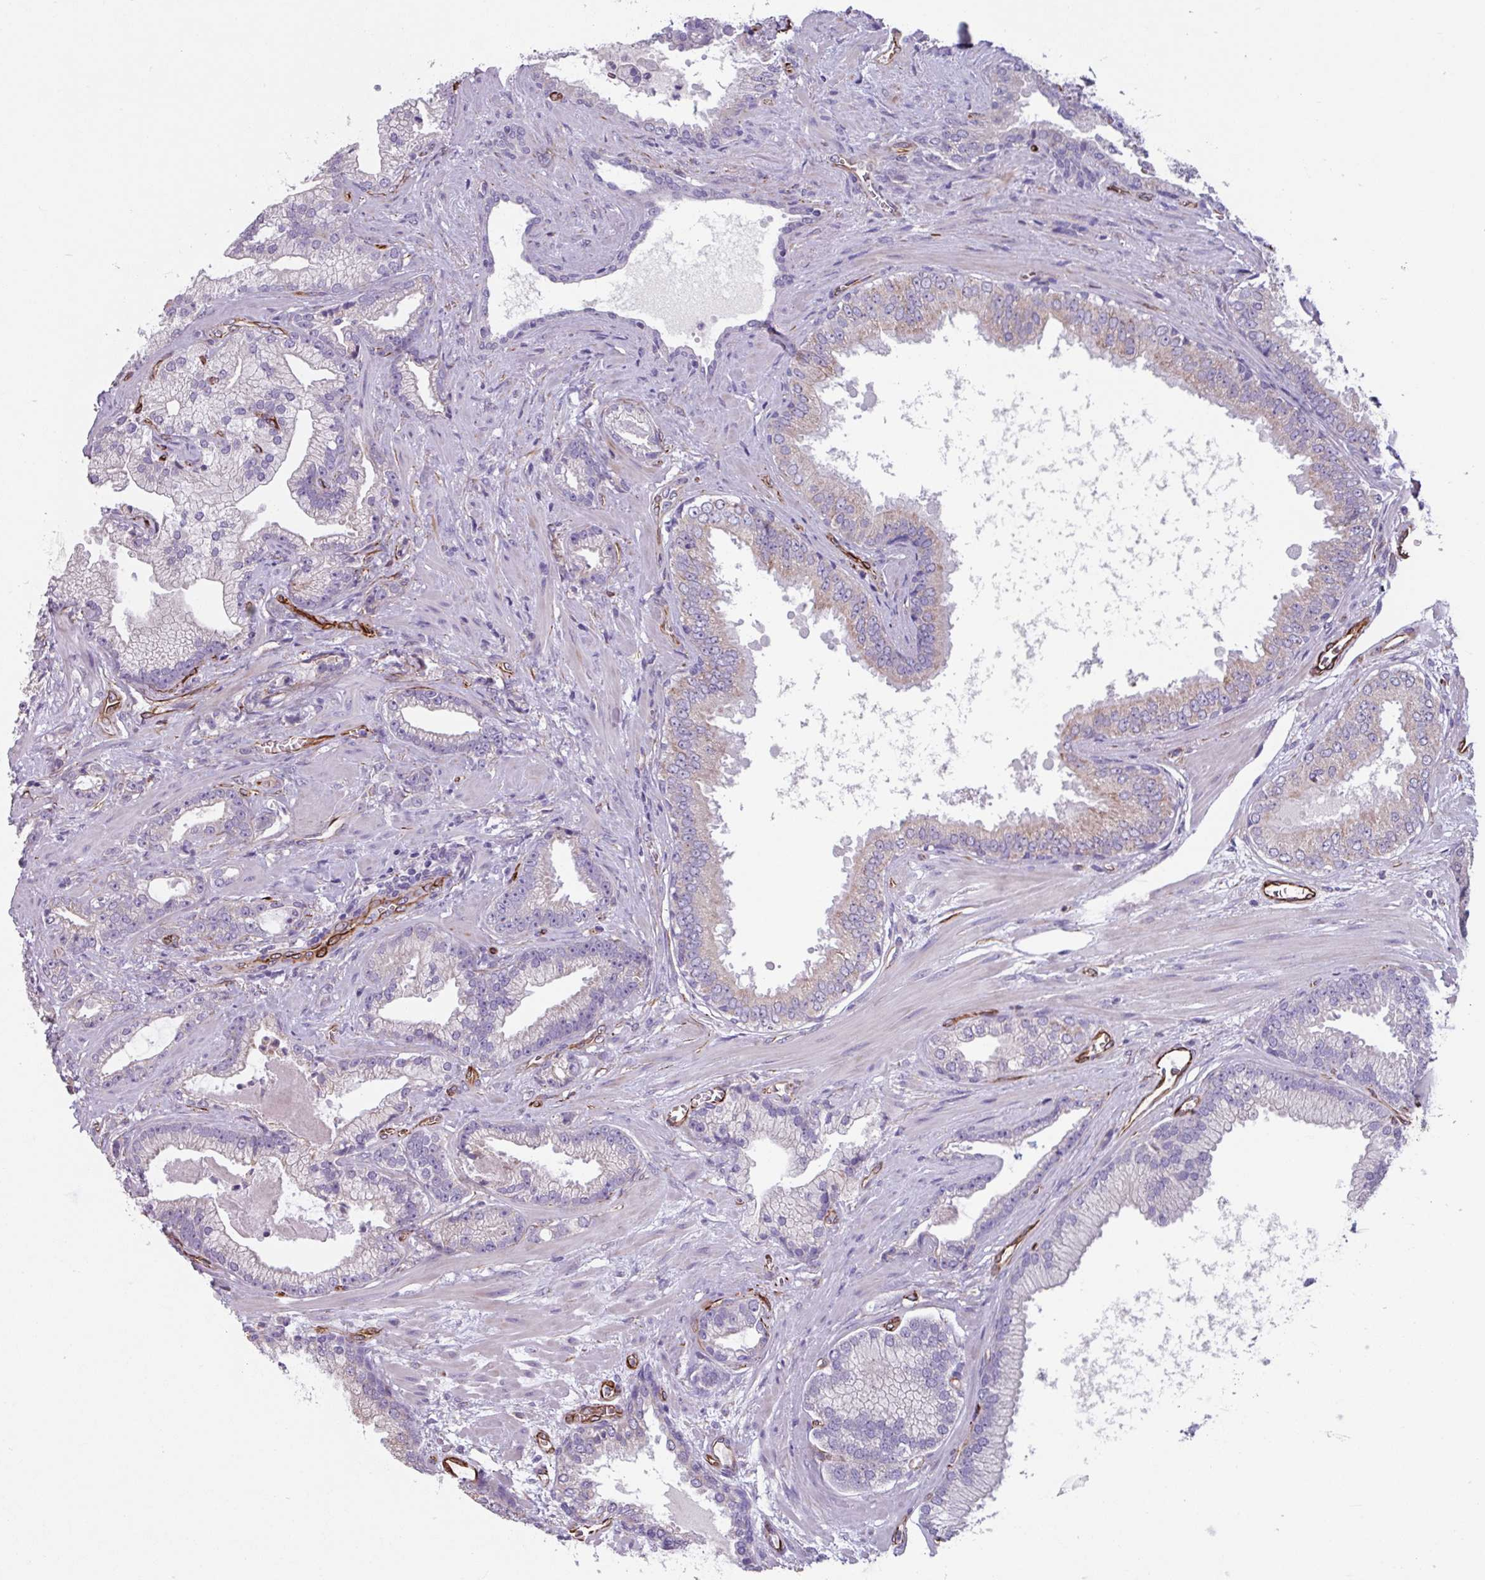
{"staining": {"intensity": "negative", "quantity": "none", "location": "none"}, "tissue": "prostate cancer", "cell_type": "Tumor cells", "image_type": "cancer", "snomed": [{"axis": "morphology", "description": "Adenocarcinoma, High grade"}, {"axis": "topography", "description": "Prostate"}], "caption": "Protein analysis of prostate cancer demonstrates no significant expression in tumor cells.", "gene": "BTD", "patient": {"sex": "male", "age": 68}}